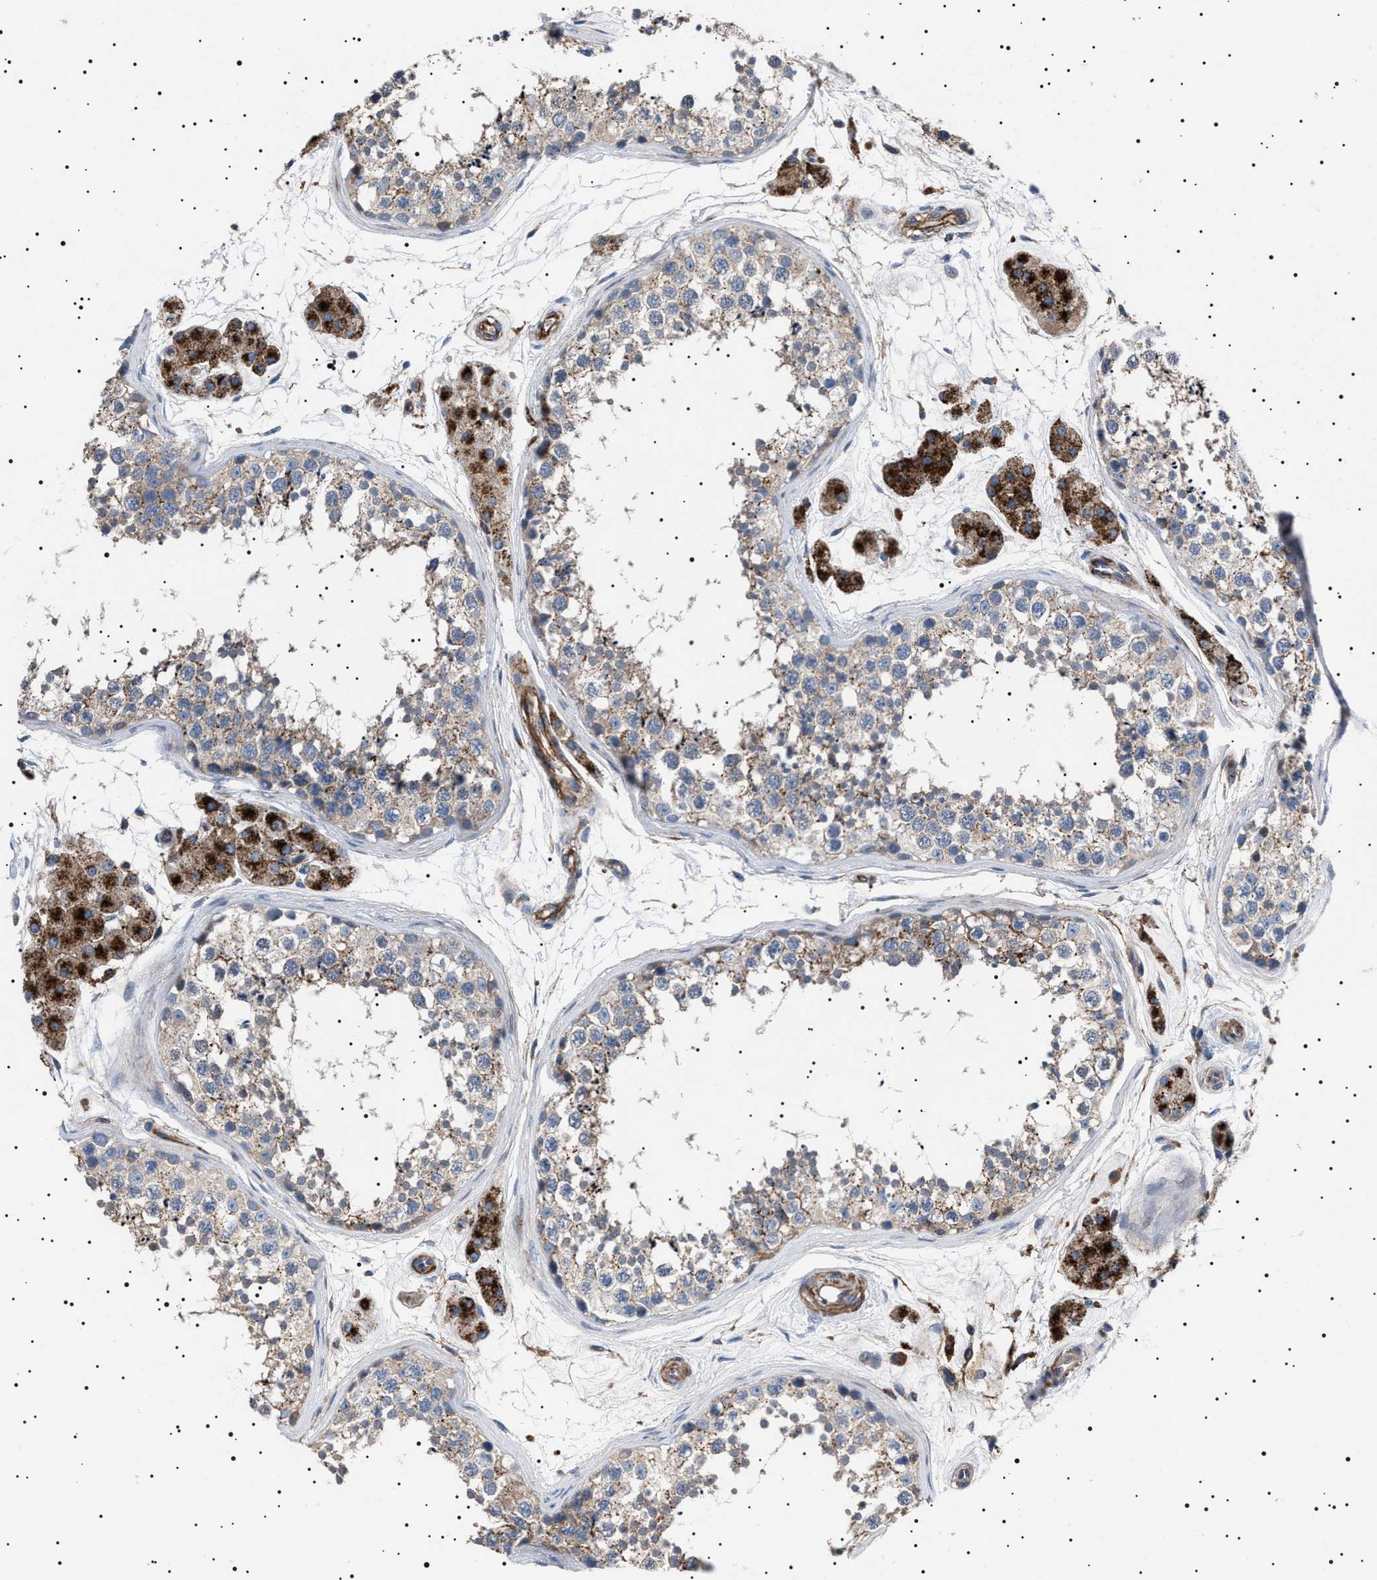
{"staining": {"intensity": "weak", "quantity": "25%-75%", "location": "cytoplasmic/membranous"}, "tissue": "testis", "cell_type": "Cells in seminiferous ducts", "image_type": "normal", "snomed": [{"axis": "morphology", "description": "Normal tissue, NOS"}, {"axis": "topography", "description": "Testis"}], "caption": "Protein analysis of normal testis shows weak cytoplasmic/membranous expression in about 25%-75% of cells in seminiferous ducts. The staining was performed using DAB (3,3'-diaminobenzidine) to visualize the protein expression in brown, while the nuclei were stained in blue with hematoxylin (Magnification: 20x).", "gene": "NEU1", "patient": {"sex": "male", "age": 56}}